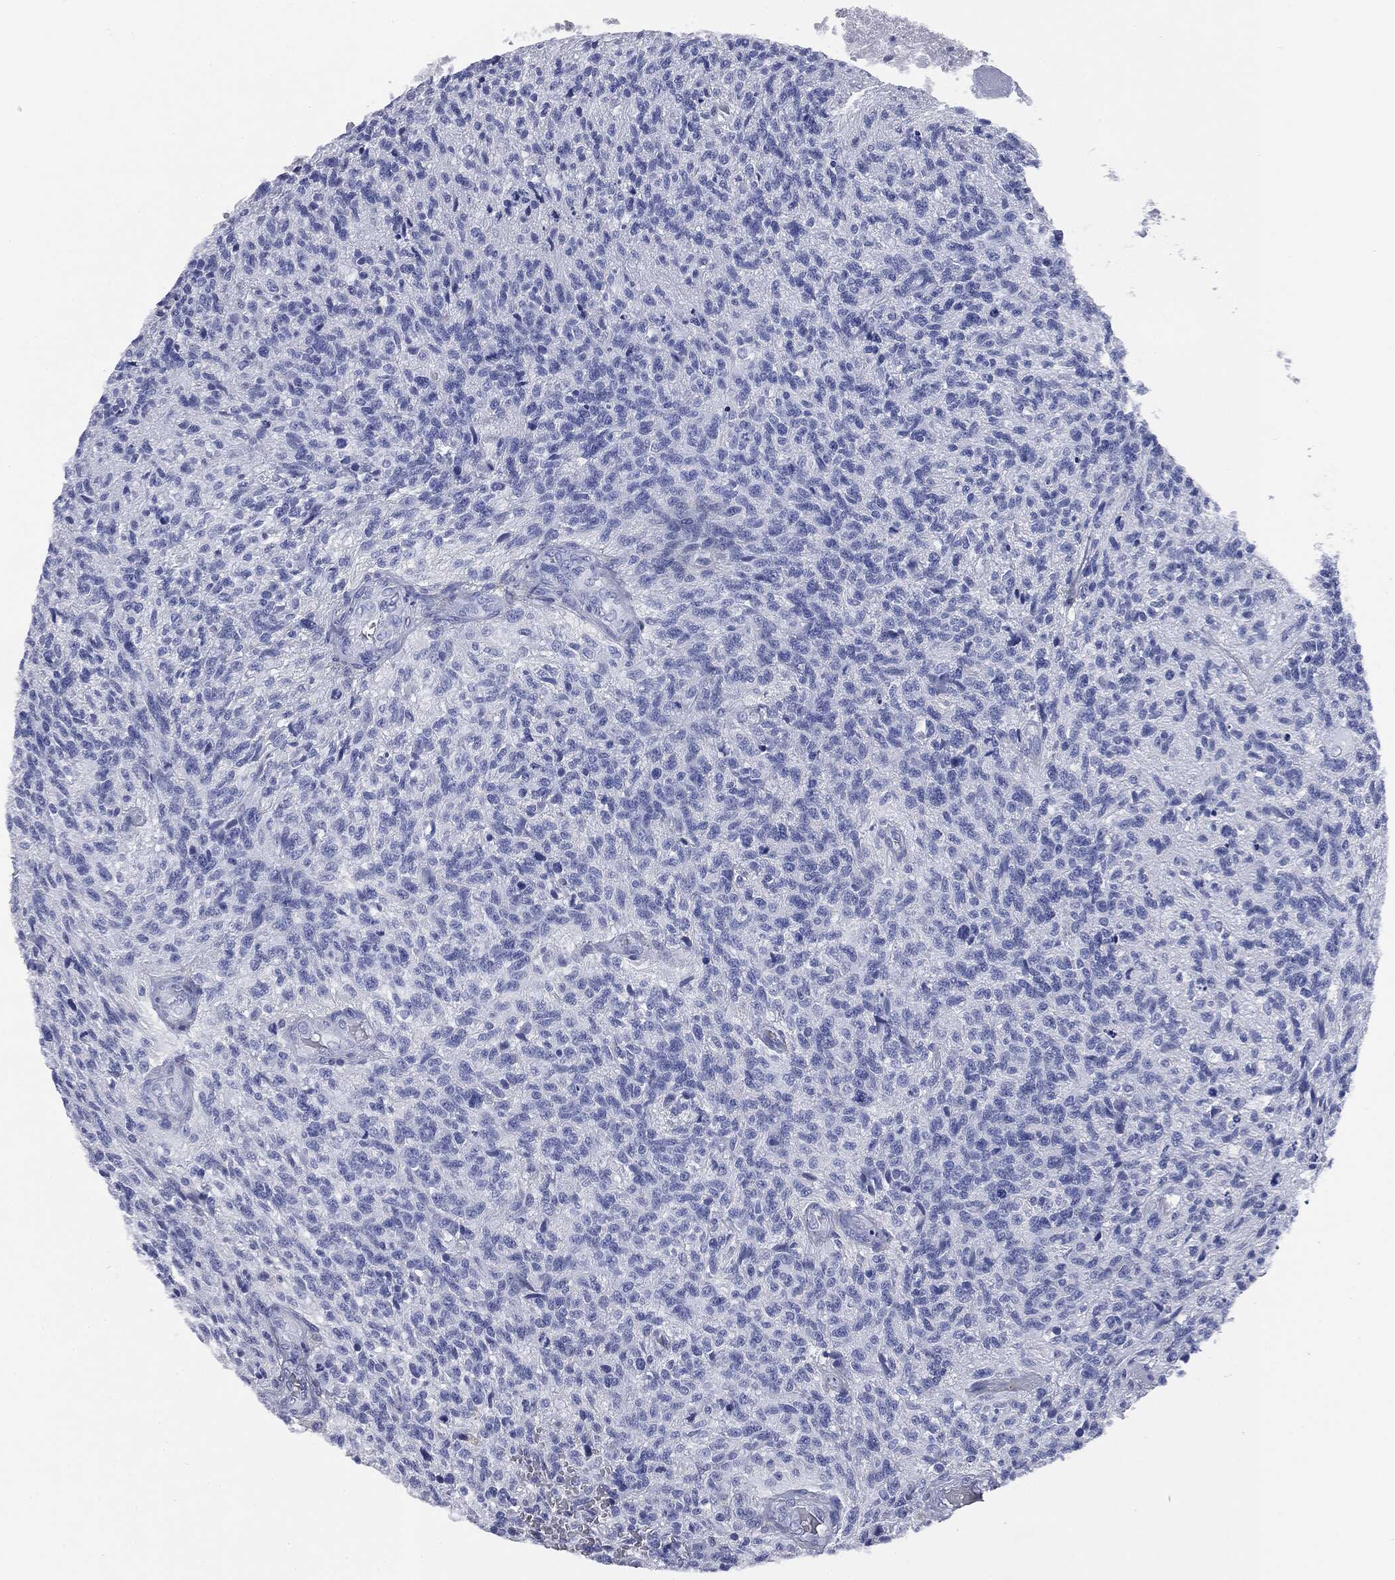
{"staining": {"intensity": "negative", "quantity": "none", "location": "none"}, "tissue": "glioma", "cell_type": "Tumor cells", "image_type": "cancer", "snomed": [{"axis": "morphology", "description": "Glioma, malignant, High grade"}, {"axis": "topography", "description": "Brain"}], "caption": "This is a micrograph of IHC staining of high-grade glioma (malignant), which shows no staining in tumor cells.", "gene": "ATP2A1", "patient": {"sex": "male", "age": 56}}